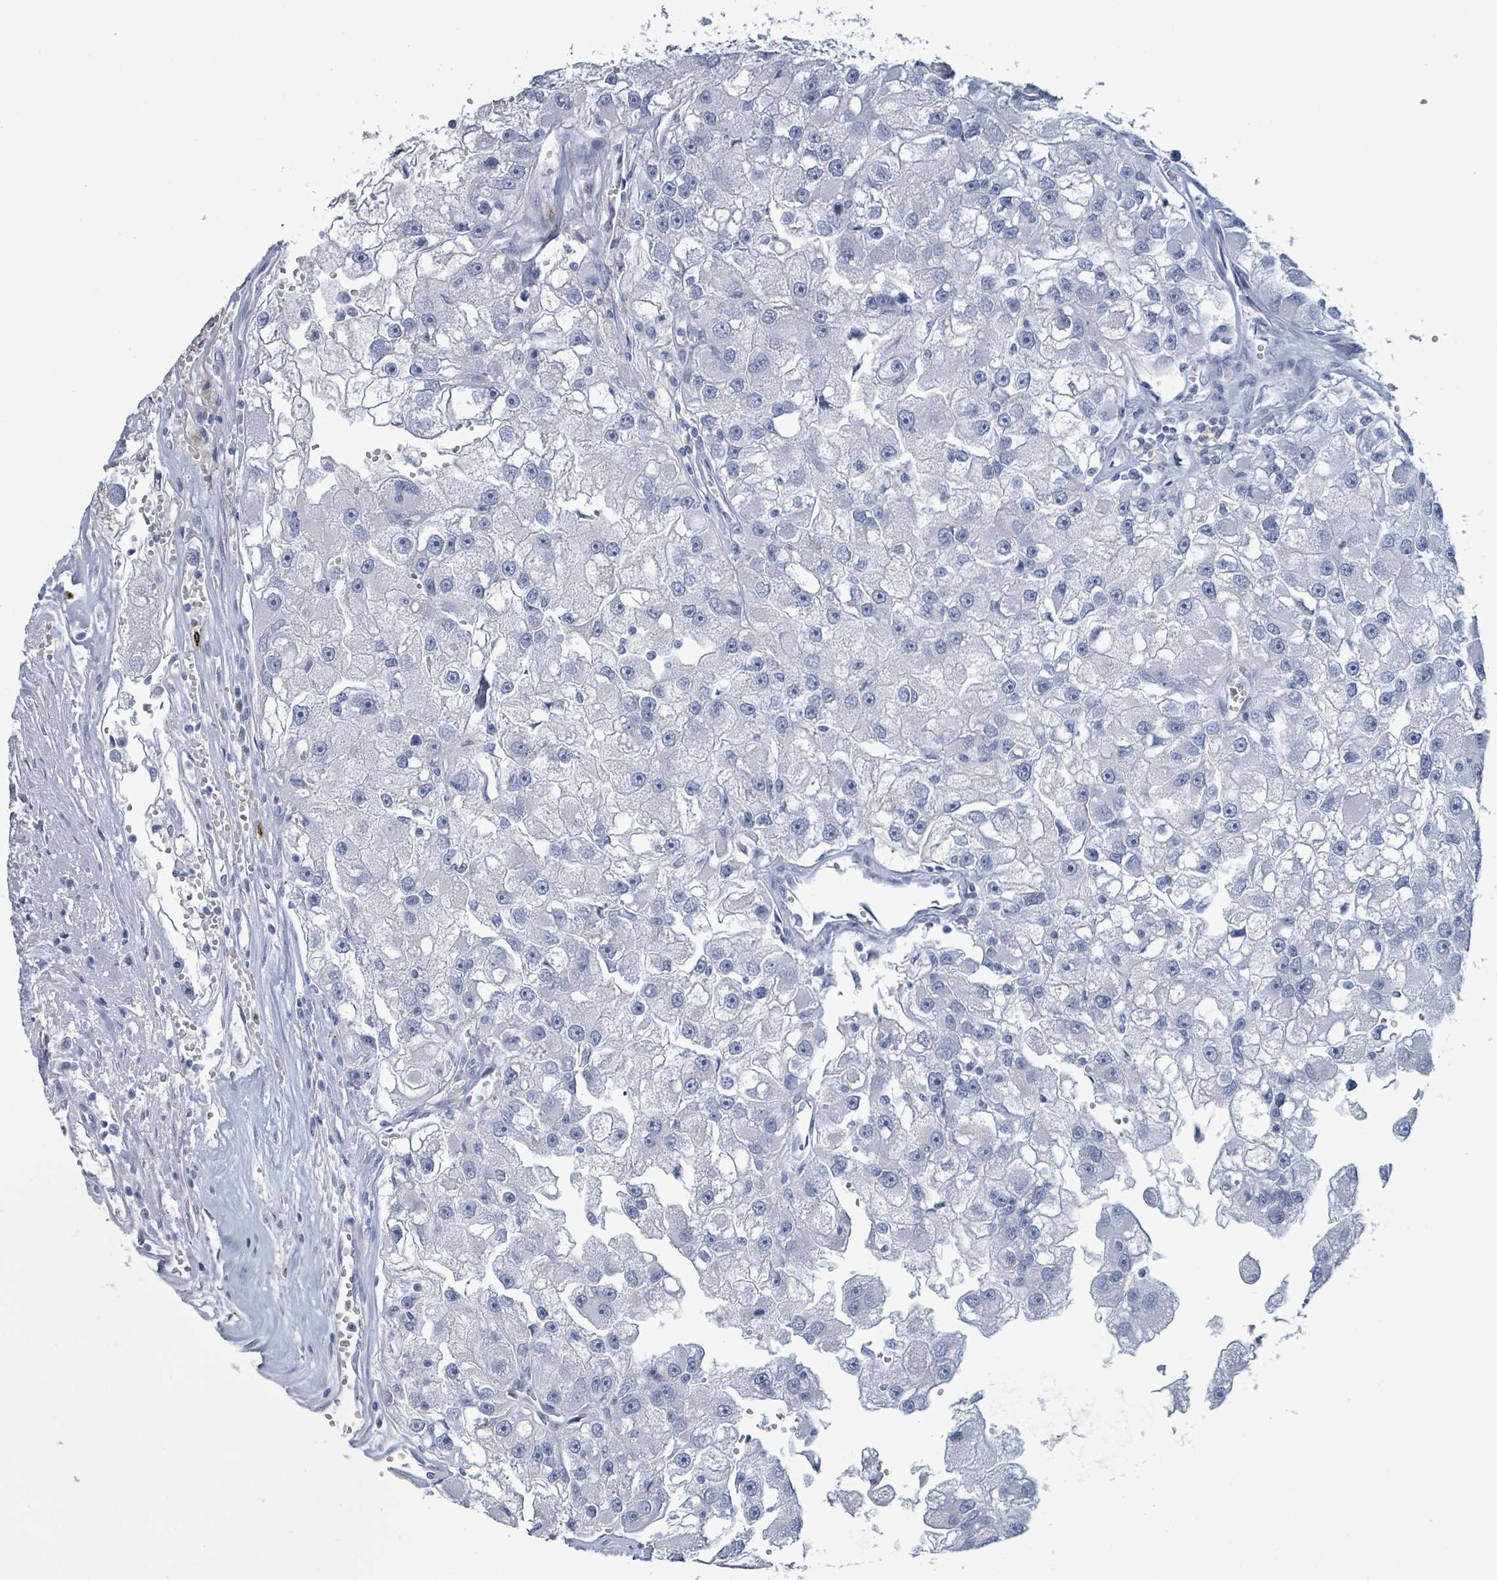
{"staining": {"intensity": "negative", "quantity": "none", "location": "none"}, "tissue": "renal cancer", "cell_type": "Tumor cells", "image_type": "cancer", "snomed": [{"axis": "morphology", "description": "Adenocarcinoma, NOS"}, {"axis": "topography", "description": "Kidney"}], "caption": "The micrograph shows no staining of tumor cells in adenocarcinoma (renal).", "gene": "VPS13D", "patient": {"sex": "male", "age": 63}}